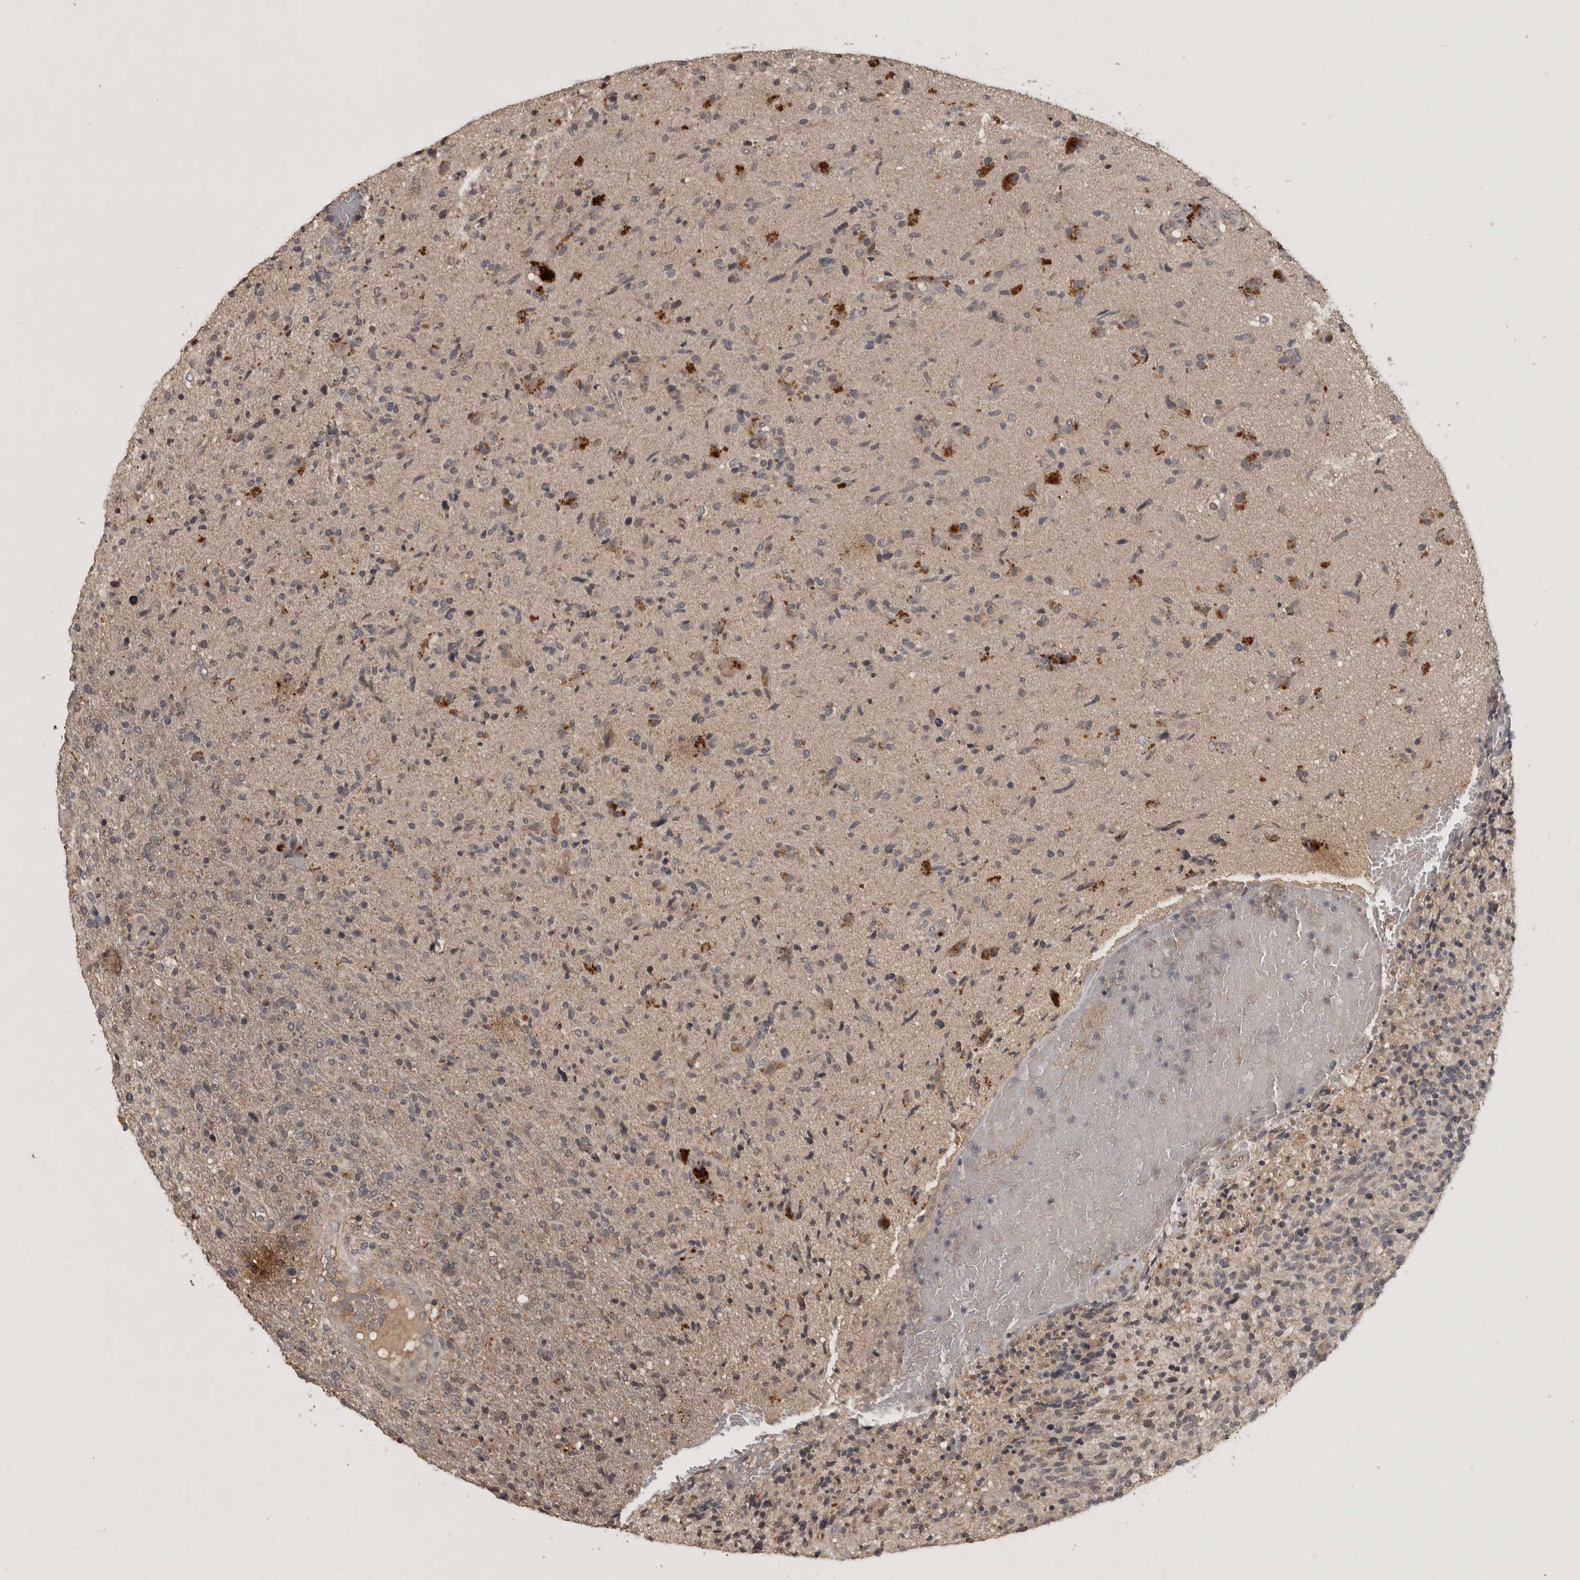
{"staining": {"intensity": "weak", "quantity": ">75%", "location": "cytoplasmic/membranous"}, "tissue": "glioma", "cell_type": "Tumor cells", "image_type": "cancer", "snomed": [{"axis": "morphology", "description": "Glioma, malignant, High grade"}, {"axis": "topography", "description": "Brain"}], "caption": "The image shows a brown stain indicating the presence of a protein in the cytoplasmic/membranous of tumor cells in glioma.", "gene": "ADAMTS4", "patient": {"sex": "male", "age": 72}}